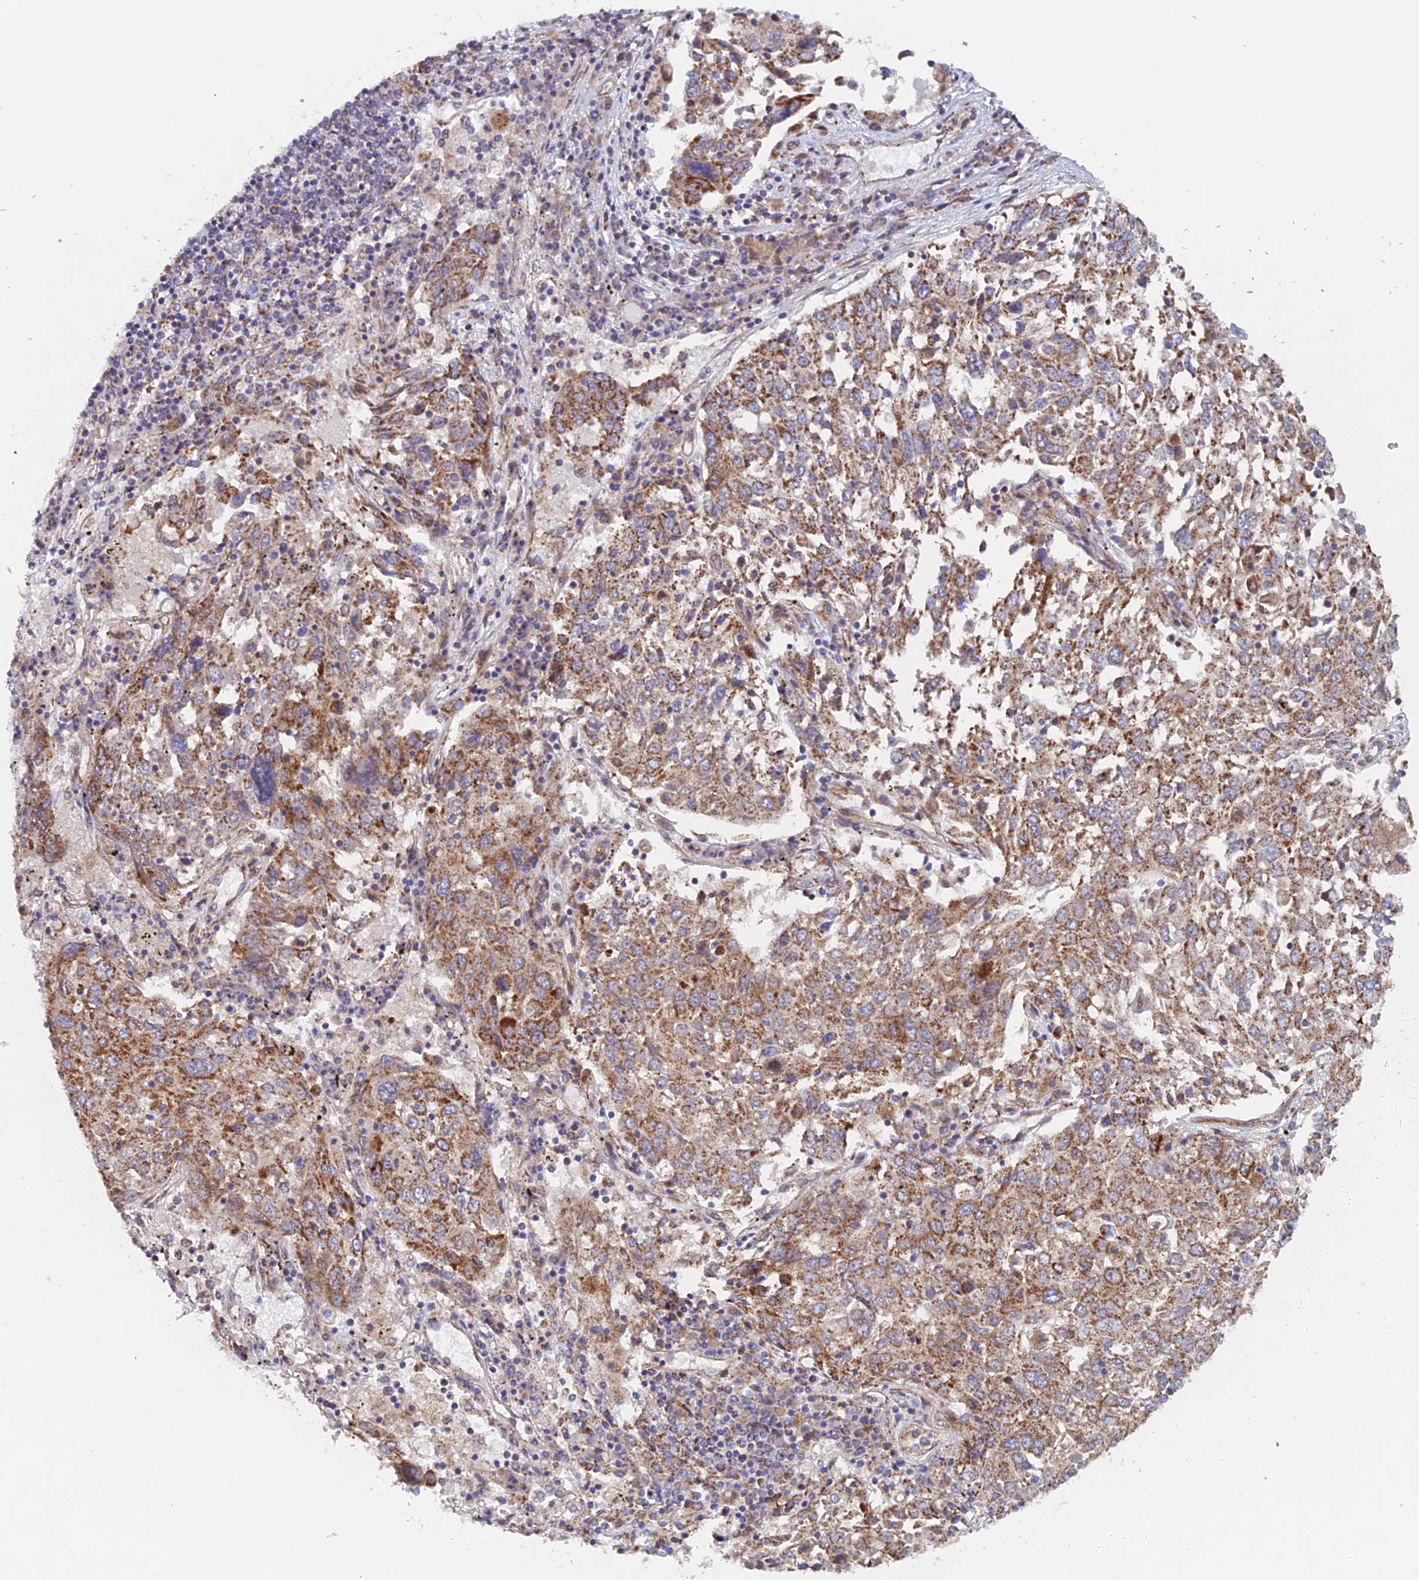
{"staining": {"intensity": "moderate", "quantity": ">75%", "location": "cytoplasmic/membranous"}, "tissue": "lung cancer", "cell_type": "Tumor cells", "image_type": "cancer", "snomed": [{"axis": "morphology", "description": "Squamous cell carcinoma, NOS"}, {"axis": "topography", "description": "Lung"}], "caption": "IHC photomicrograph of lung squamous cell carcinoma stained for a protein (brown), which exhibits medium levels of moderate cytoplasmic/membranous staining in about >75% of tumor cells.", "gene": "MRPL1", "patient": {"sex": "male", "age": 65}}